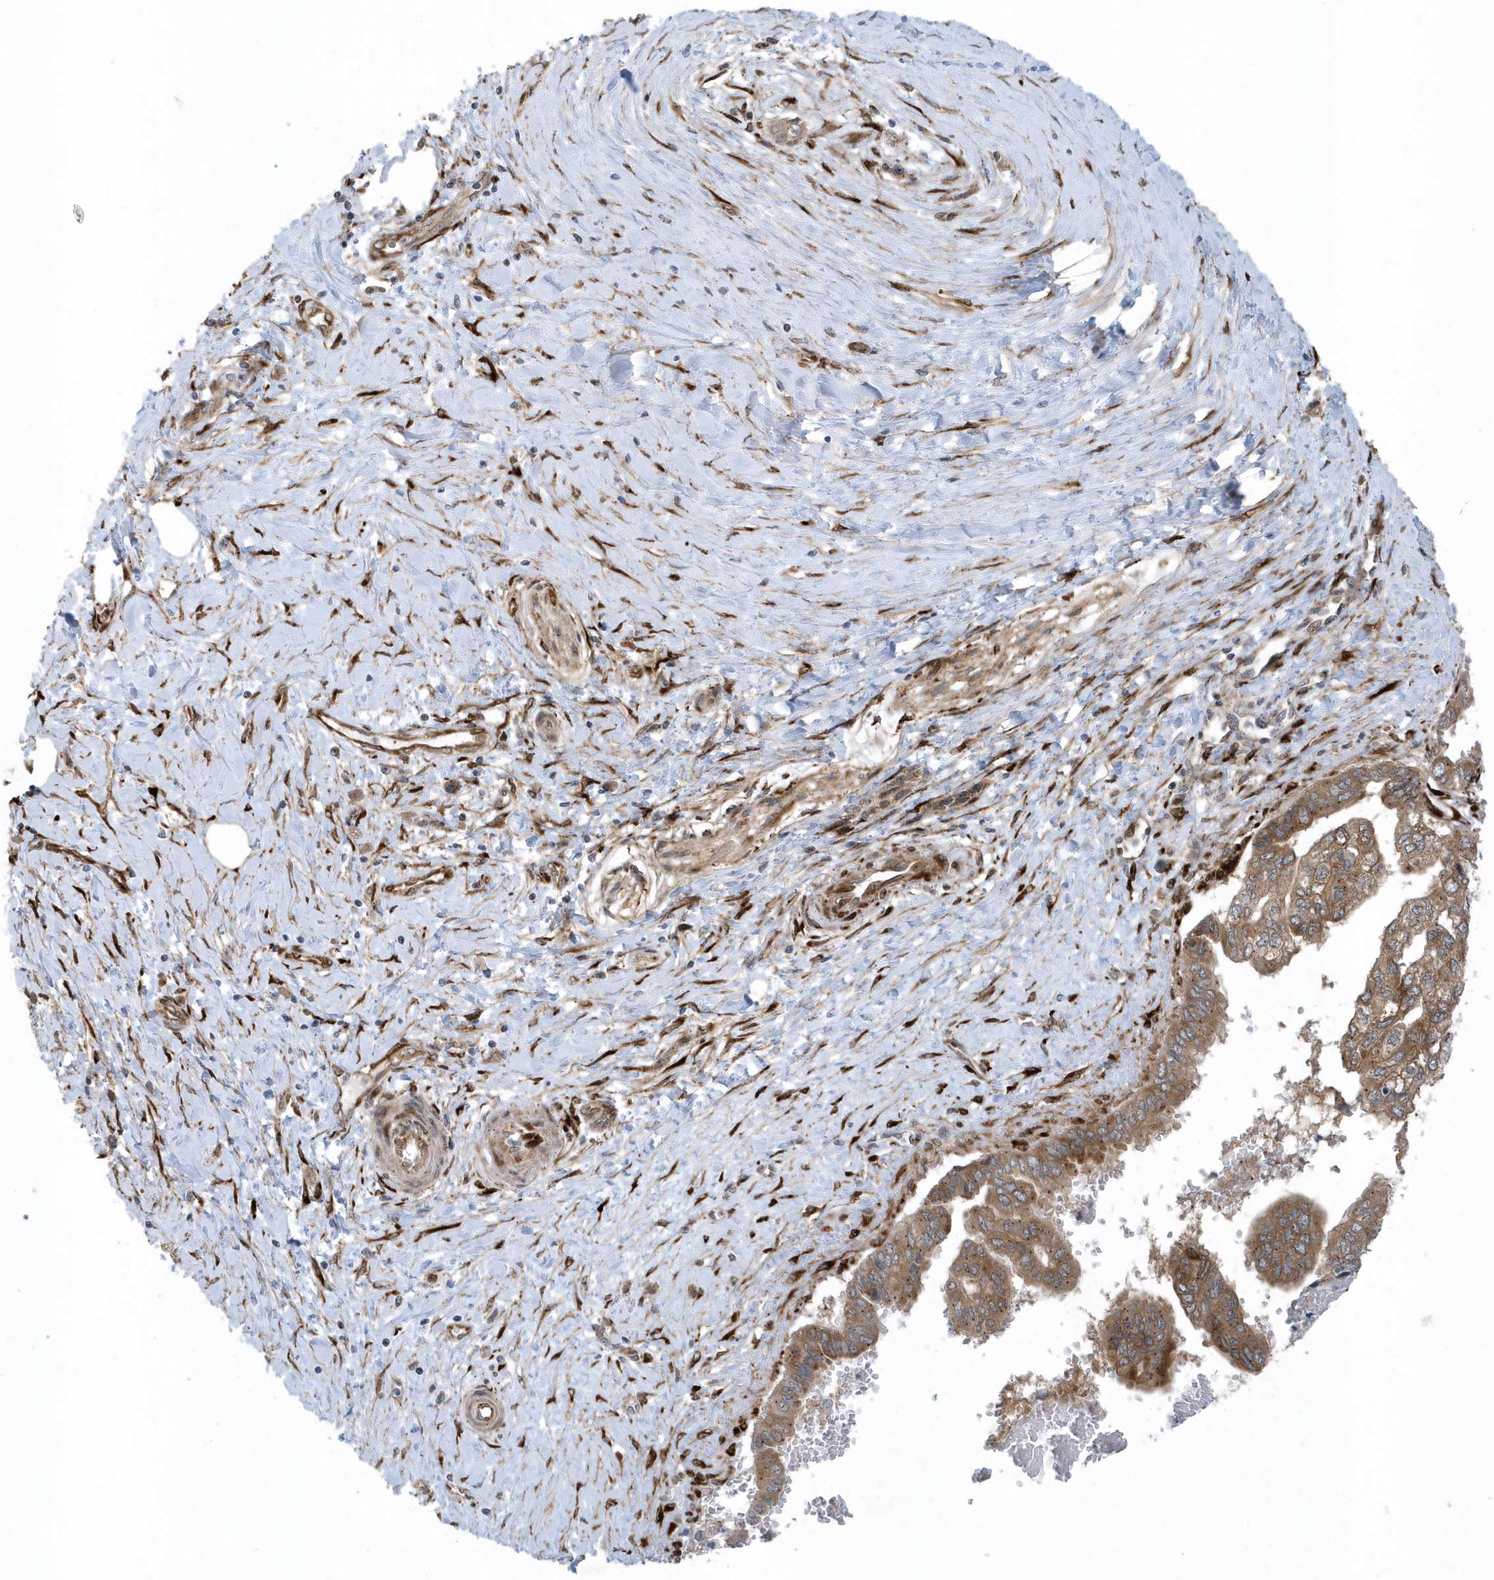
{"staining": {"intensity": "moderate", "quantity": ">75%", "location": "cytoplasmic/membranous"}, "tissue": "pancreatic cancer", "cell_type": "Tumor cells", "image_type": "cancer", "snomed": [{"axis": "morphology", "description": "Adenocarcinoma, NOS"}, {"axis": "topography", "description": "Pancreas"}], "caption": "This photomicrograph shows immunohistochemistry staining of human pancreatic cancer (adenocarcinoma), with medium moderate cytoplasmic/membranous positivity in approximately >75% of tumor cells.", "gene": "FAM98A", "patient": {"sex": "male", "age": 51}}